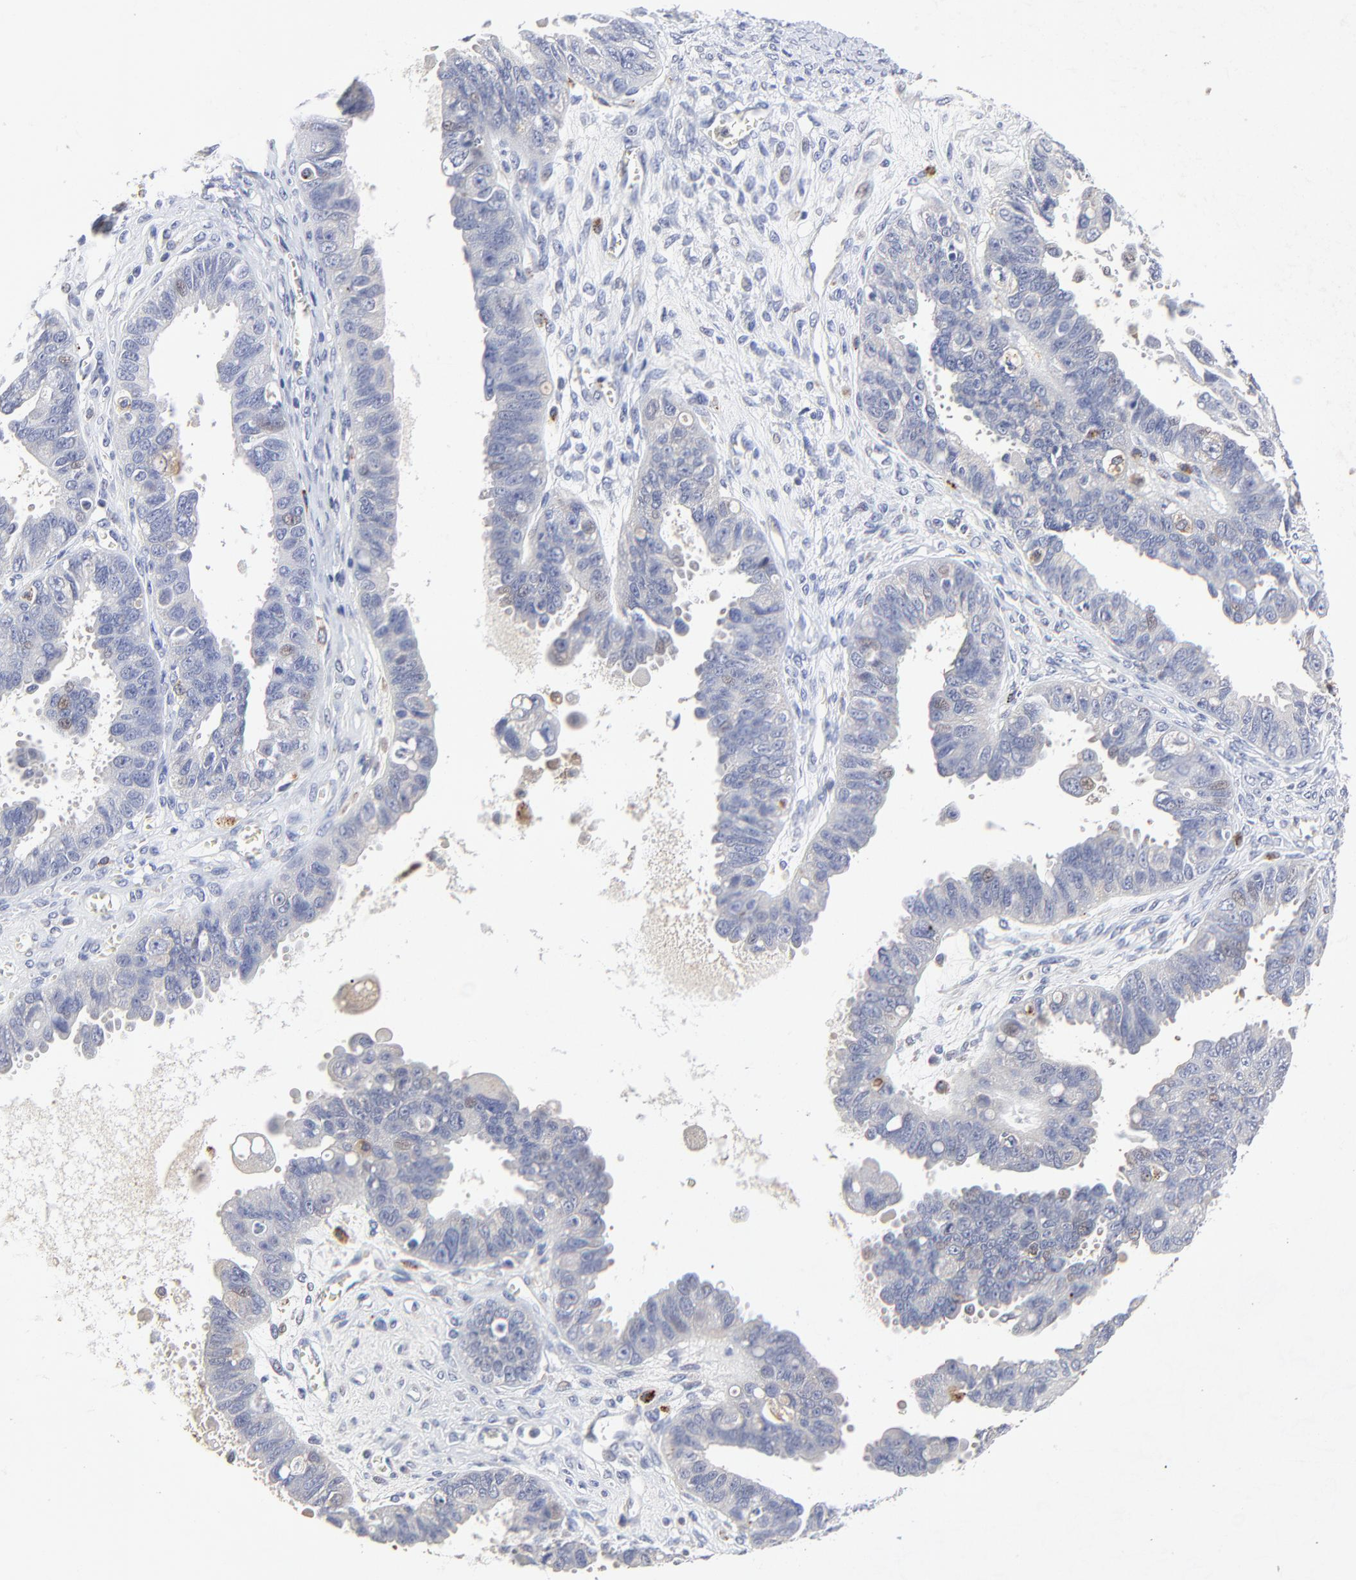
{"staining": {"intensity": "weak", "quantity": "<25%", "location": "nuclear"}, "tissue": "ovarian cancer", "cell_type": "Tumor cells", "image_type": "cancer", "snomed": [{"axis": "morphology", "description": "Carcinoma, endometroid"}, {"axis": "topography", "description": "Ovary"}], "caption": "There is no significant staining in tumor cells of ovarian cancer. (Immunohistochemistry, brightfield microscopy, high magnification).", "gene": "LGALS3", "patient": {"sex": "female", "age": 85}}